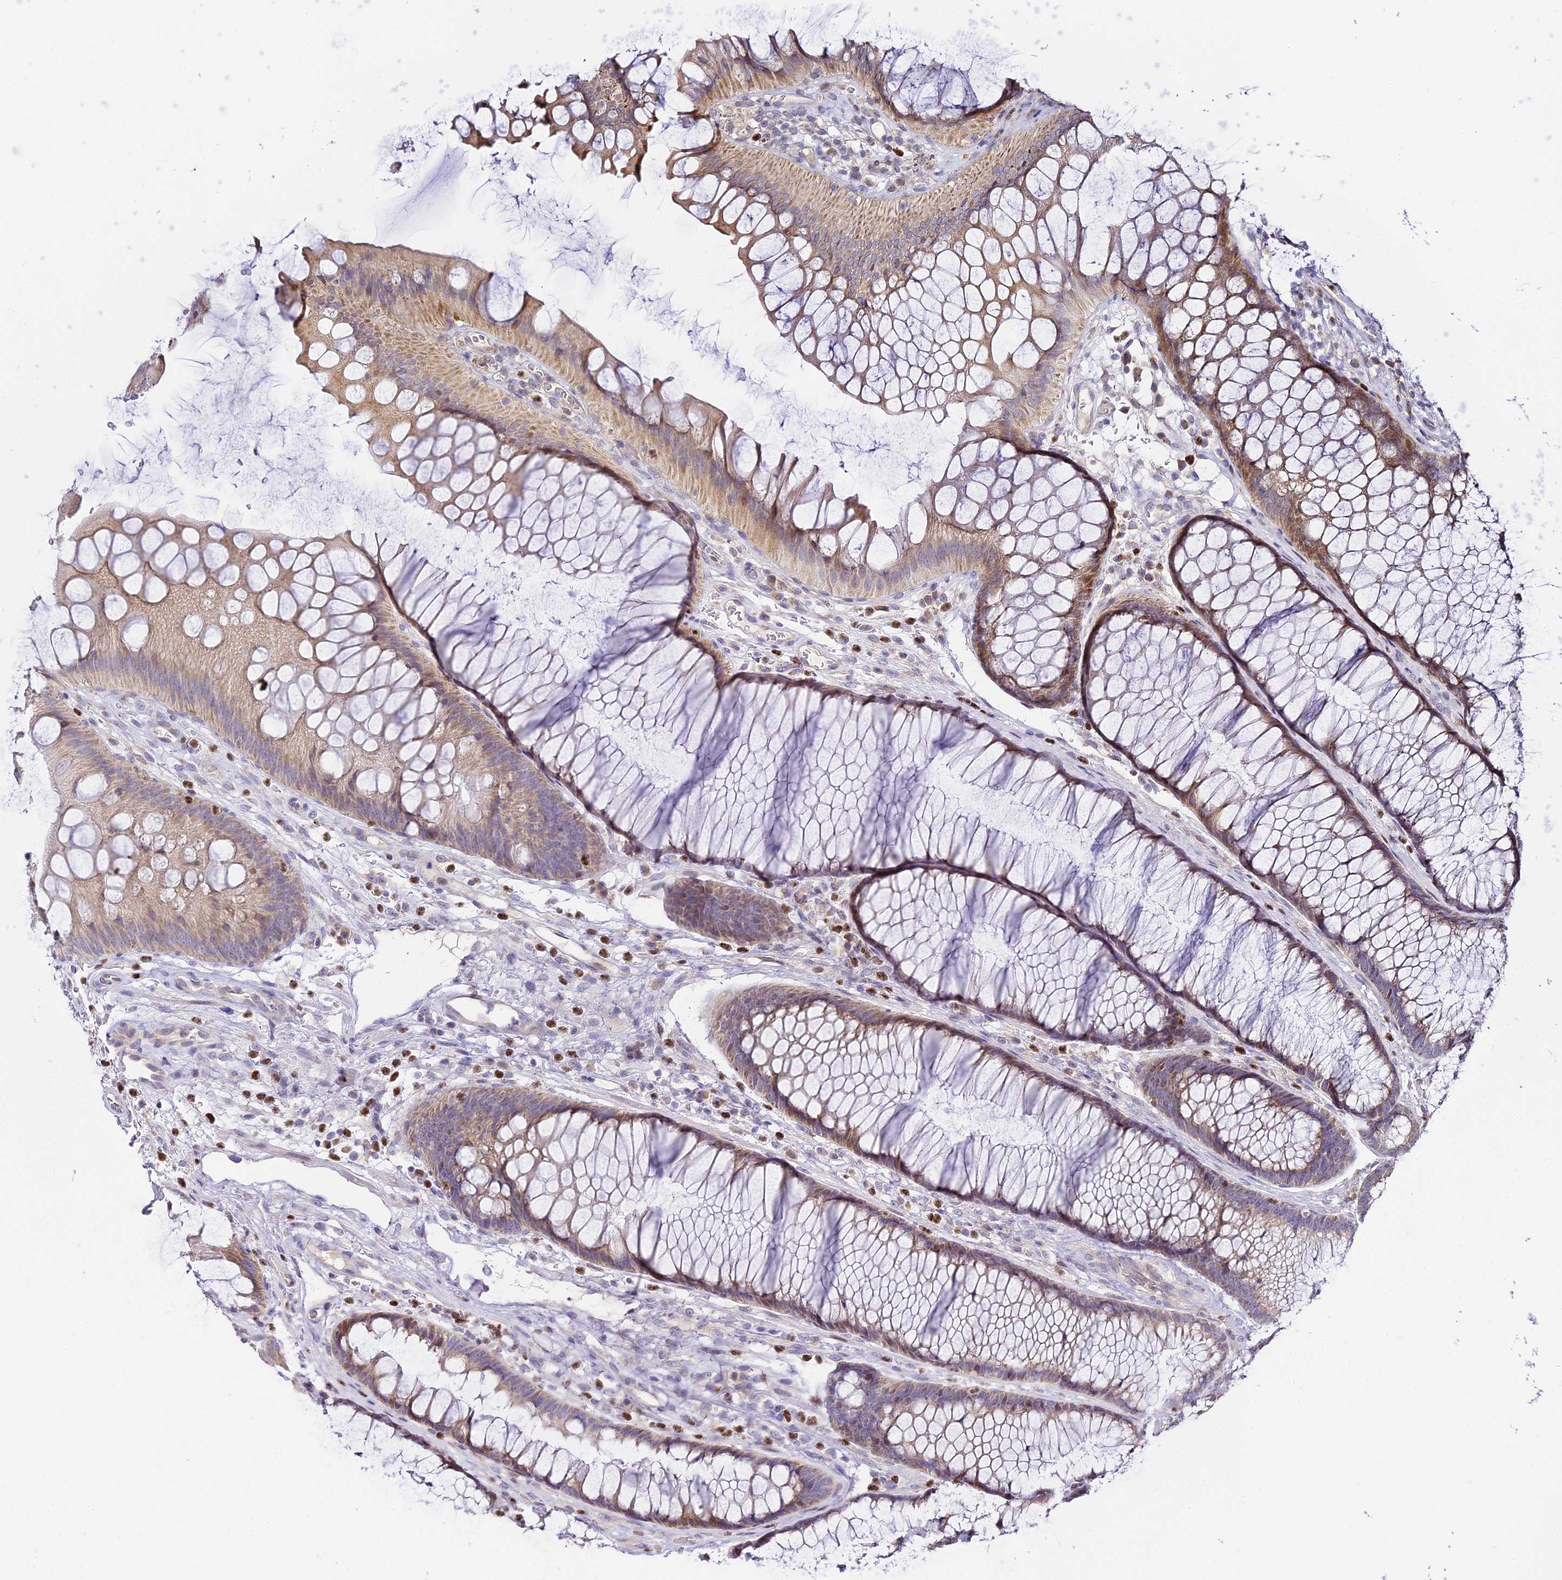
{"staining": {"intensity": "negative", "quantity": "none", "location": "none"}, "tissue": "colon", "cell_type": "Endothelial cells", "image_type": "normal", "snomed": [{"axis": "morphology", "description": "Normal tissue, NOS"}, {"axis": "topography", "description": "Colon"}], "caption": "Colon was stained to show a protein in brown. There is no significant staining in endothelial cells. (DAB IHC, high magnification).", "gene": "SERP1", "patient": {"sex": "female", "age": 82}}